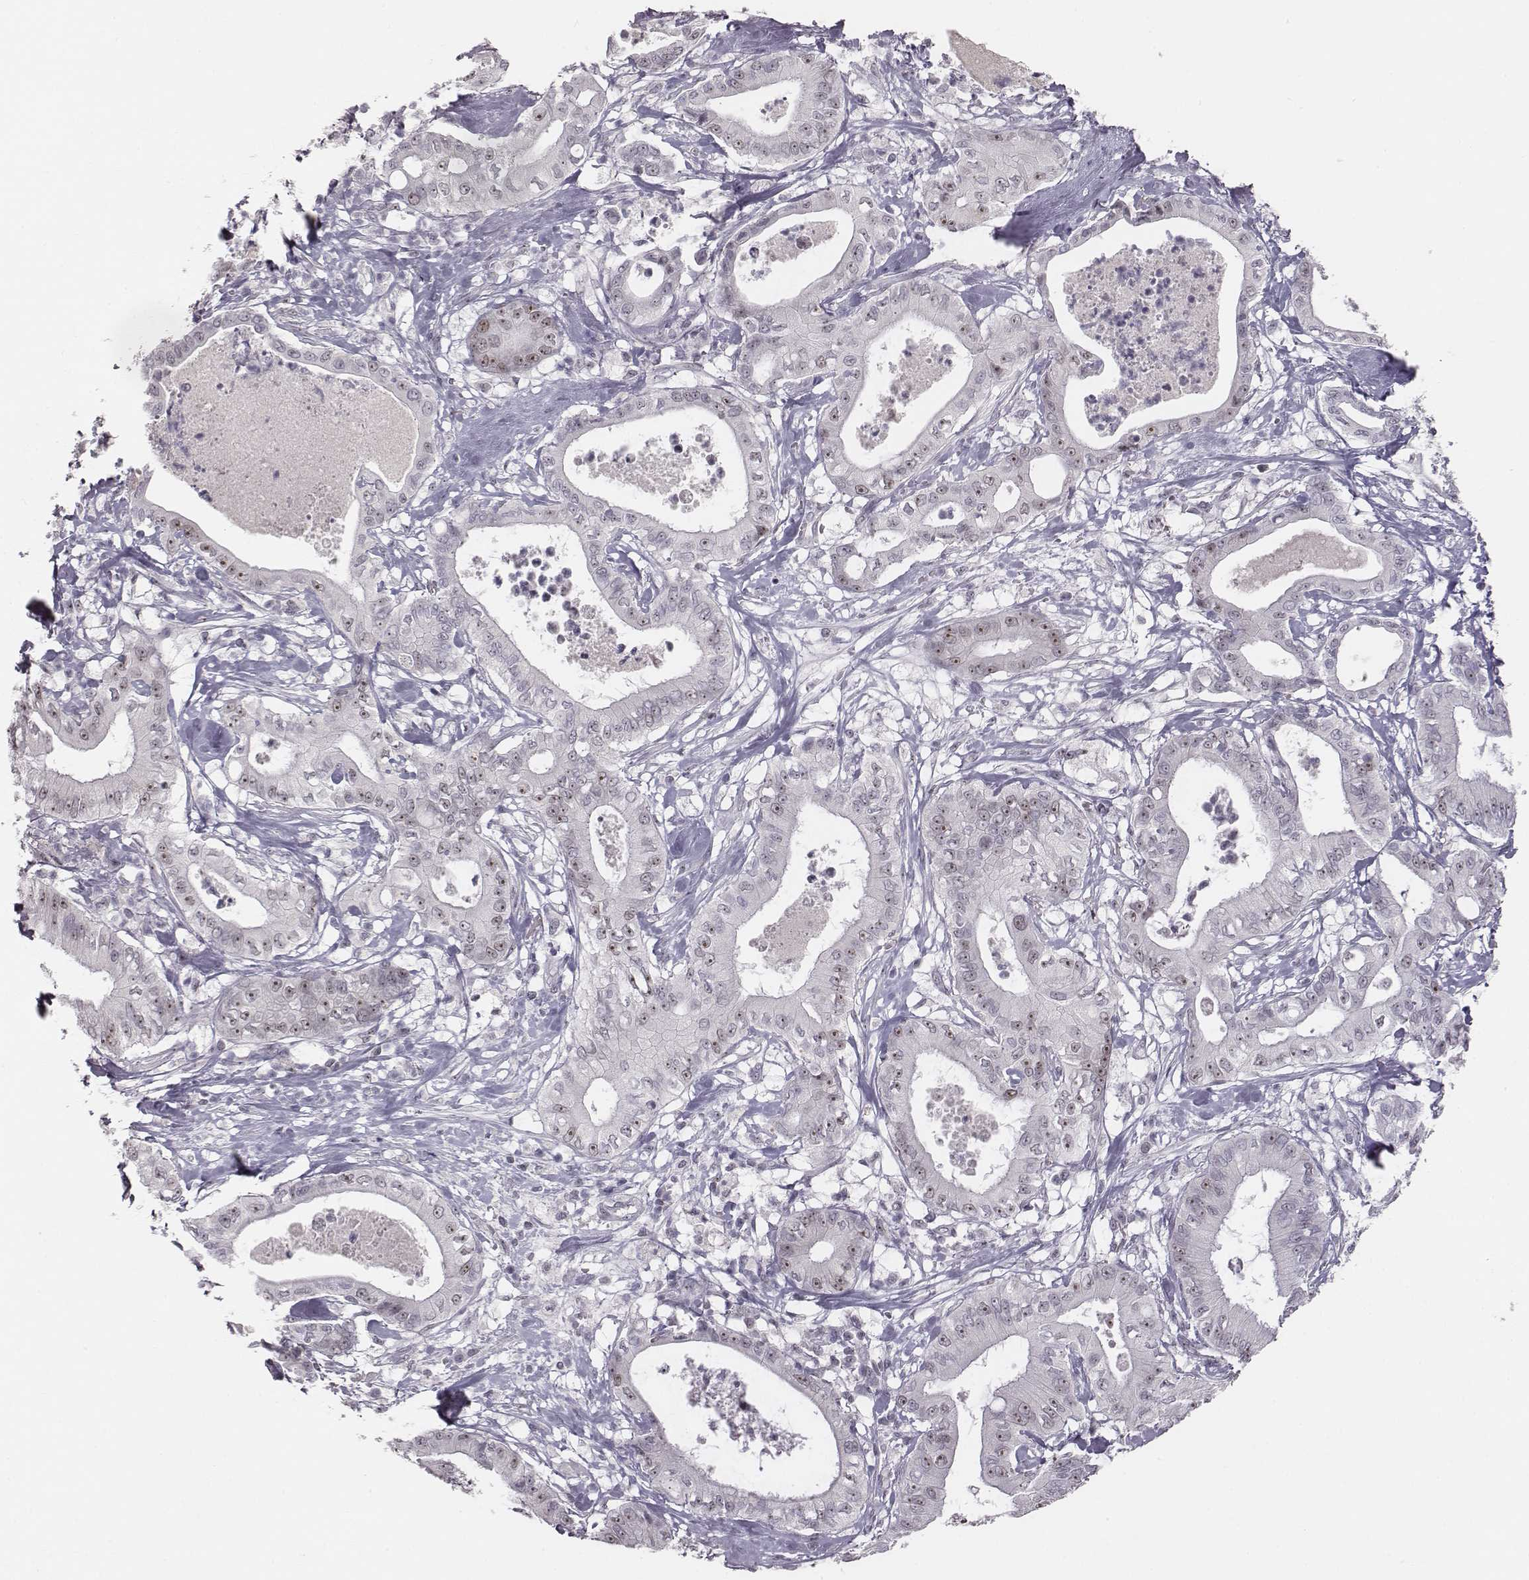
{"staining": {"intensity": "moderate", "quantity": "<25%", "location": "nuclear"}, "tissue": "pancreatic cancer", "cell_type": "Tumor cells", "image_type": "cancer", "snomed": [{"axis": "morphology", "description": "Adenocarcinoma, NOS"}, {"axis": "topography", "description": "Pancreas"}], "caption": "Human pancreatic adenocarcinoma stained with a protein marker reveals moderate staining in tumor cells.", "gene": "NIFK", "patient": {"sex": "male", "age": 71}}